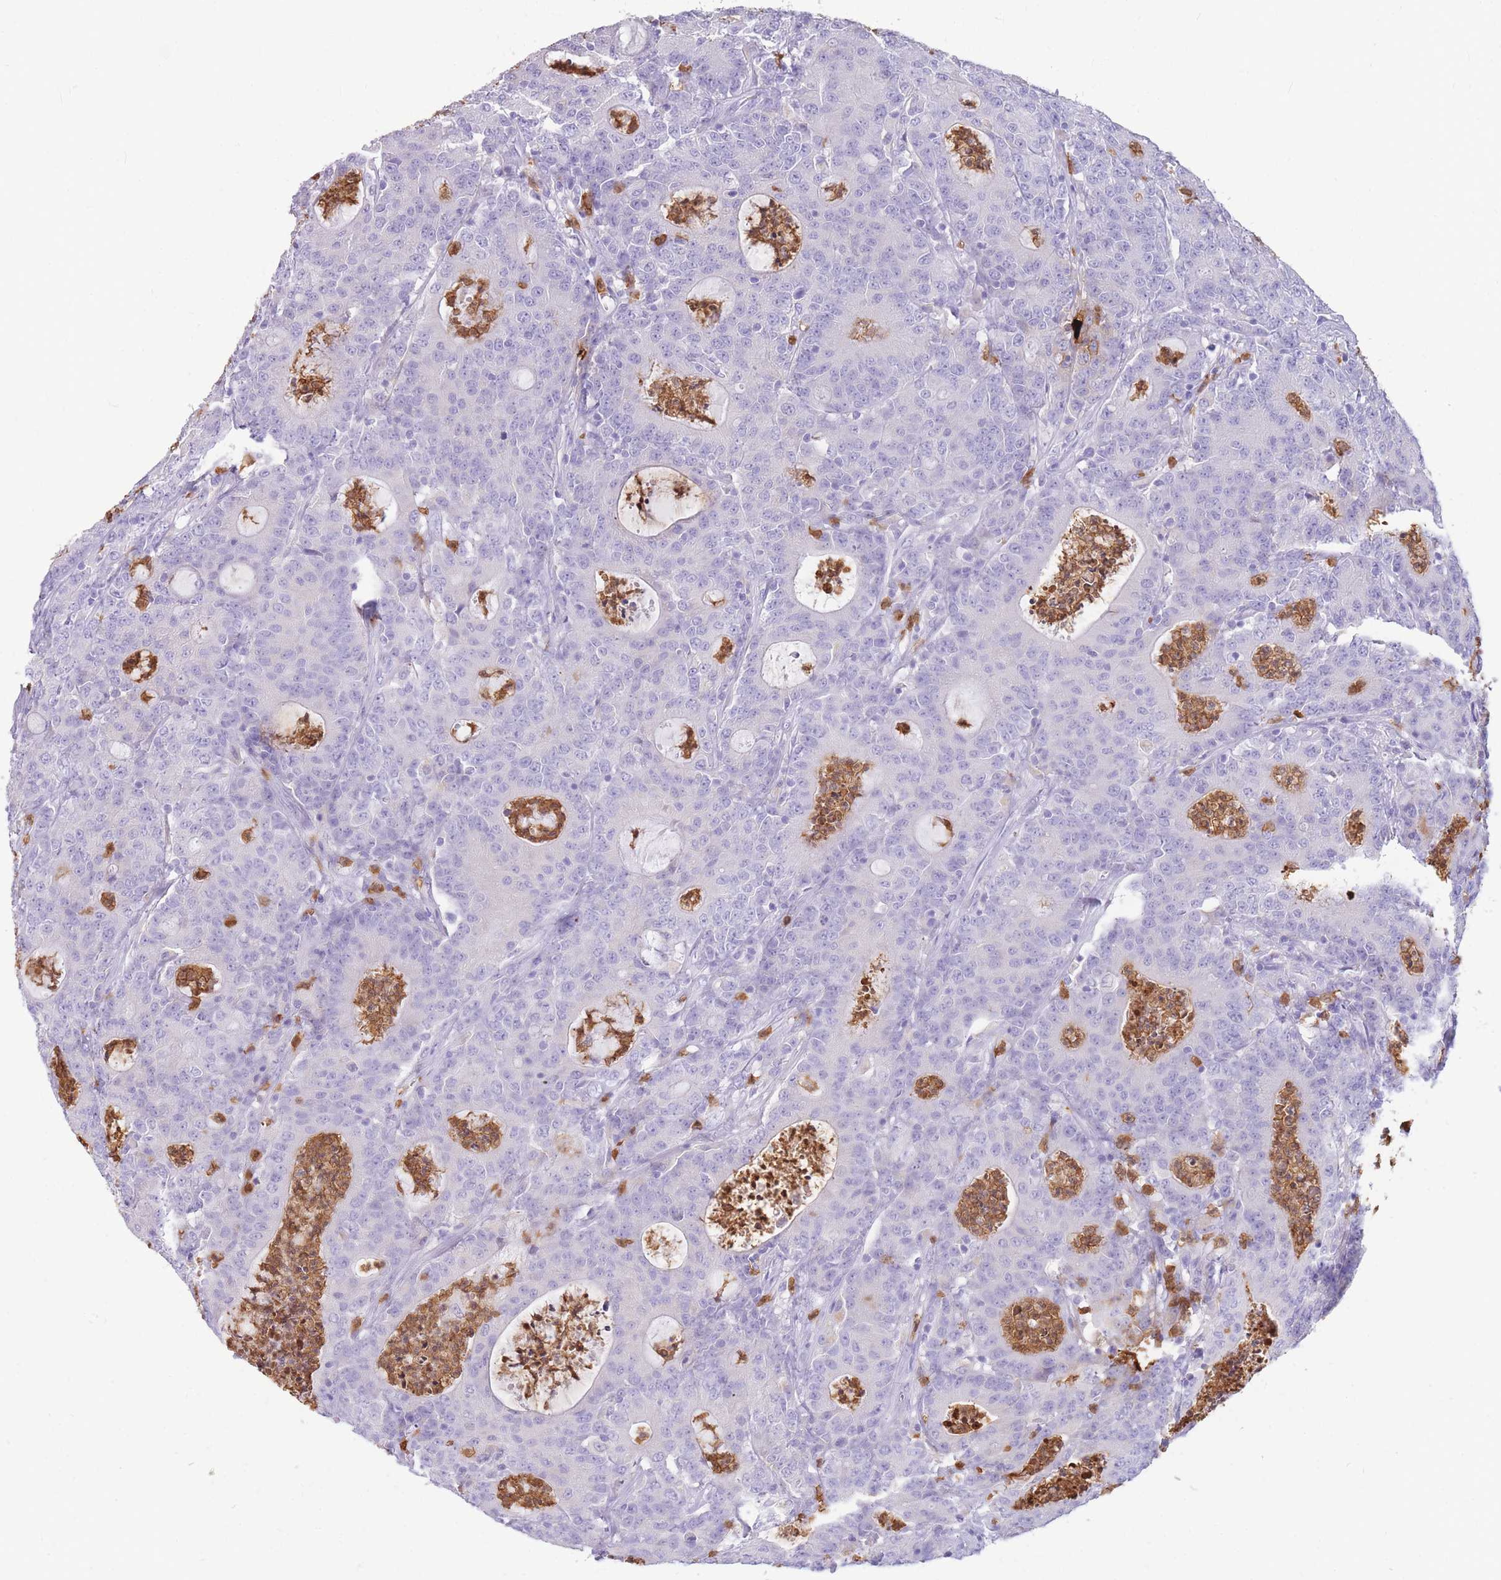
{"staining": {"intensity": "negative", "quantity": "none", "location": "none"}, "tissue": "colorectal cancer", "cell_type": "Tumor cells", "image_type": "cancer", "snomed": [{"axis": "morphology", "description": "Adenocarcinoma, NOS"}, {"axis": "topography", "description": "Colon"}], "caption": "There is no significant staining in tumor cells of adenocarcinoma (colorectal).", "gene": "TPSAB1", "patient": {"sex": "male", "age": 83}}